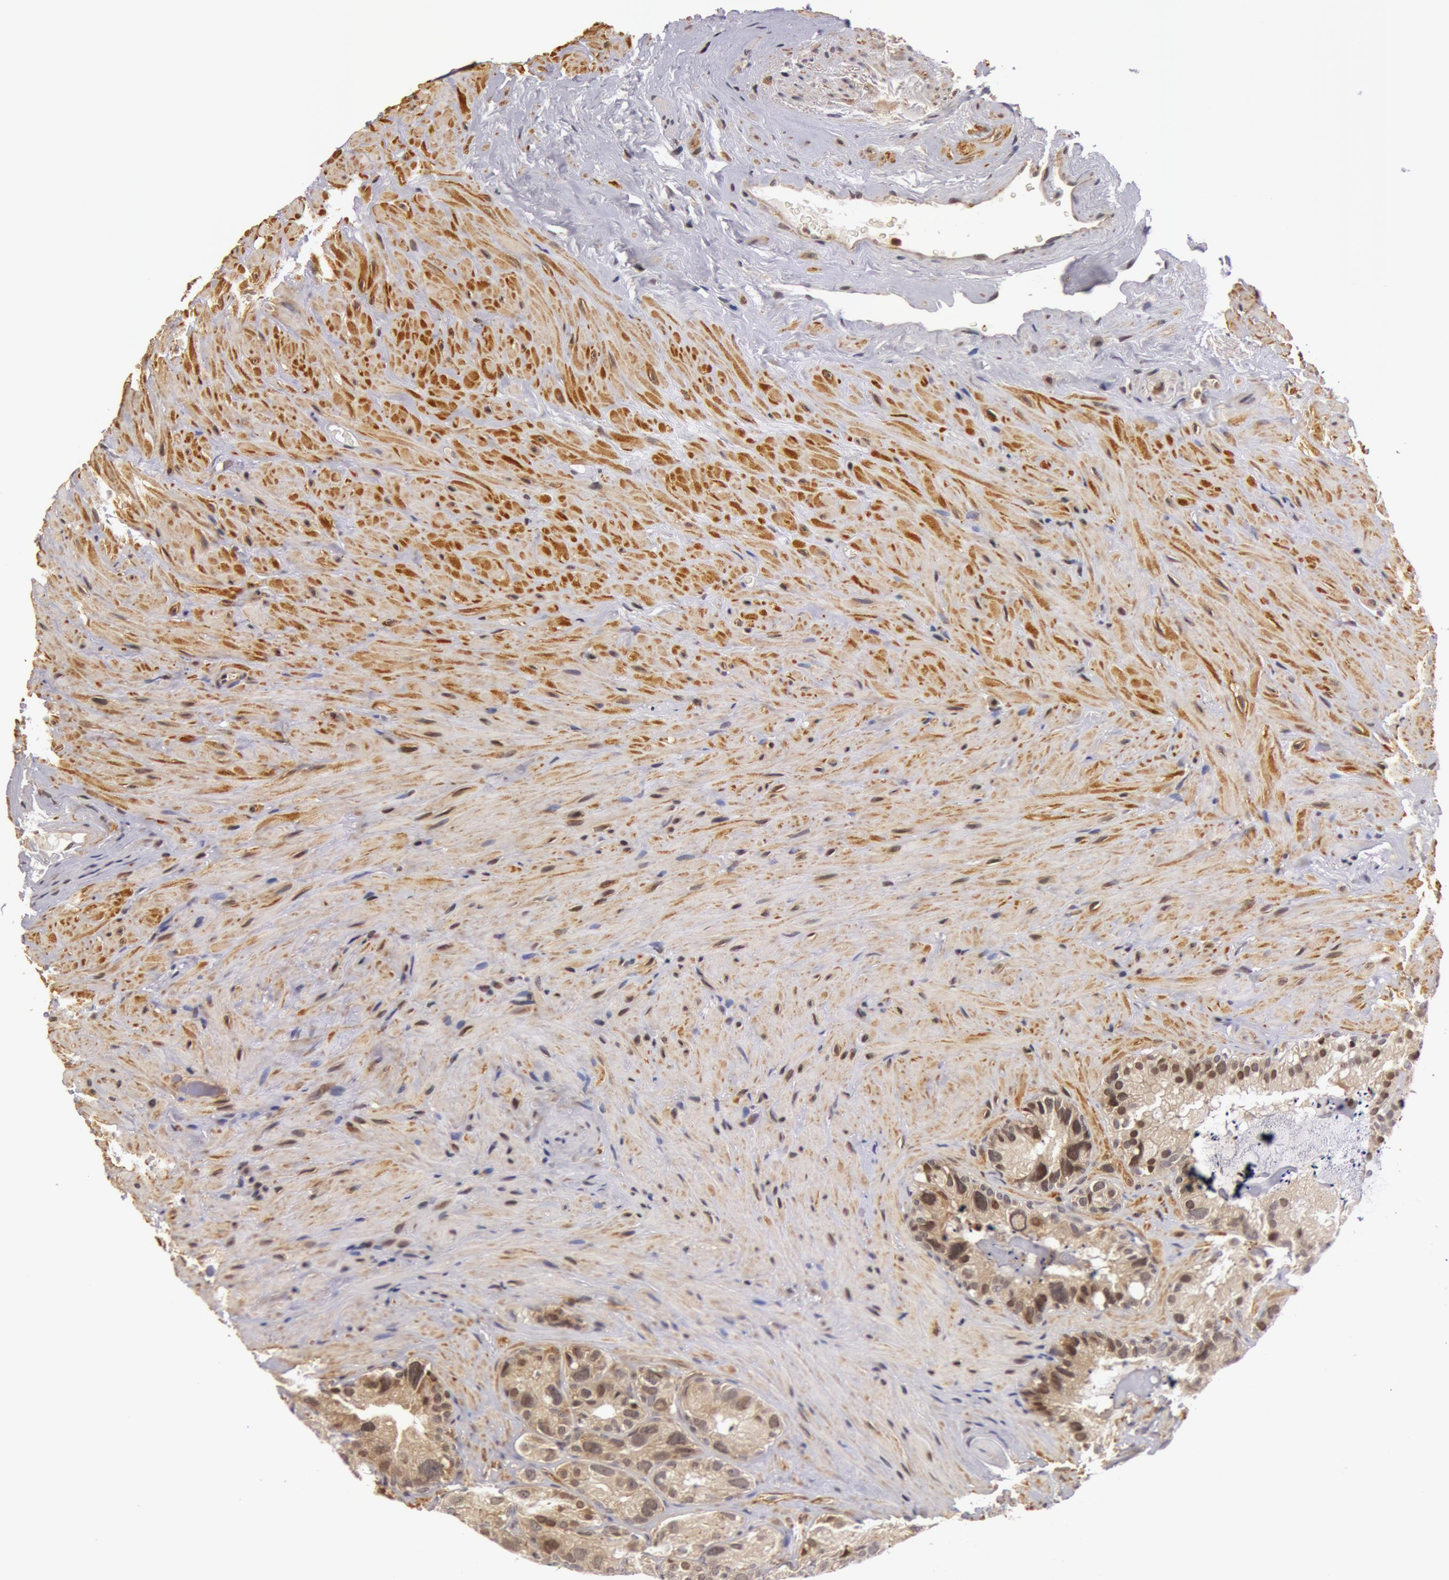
{"staining": {"intensity": "weak", "quantity": "25%-75%", "location": "nuclear"}, "tissue": "seminal vesicle", "cell_type": "Glandular cells", "image_type": "normal", "snomed": [{"axis": "morphology", "description": "Normal tissue, NOS"}, {"axis": "topography", "description": "Seminal veicle"}], "caption": "A brown stain highlights weak nuclear staining of a protein in glandular cells of normal human seminal vesicle.", "gene": "ZNF350", "patient": {"sex": "male", "age": 63}}